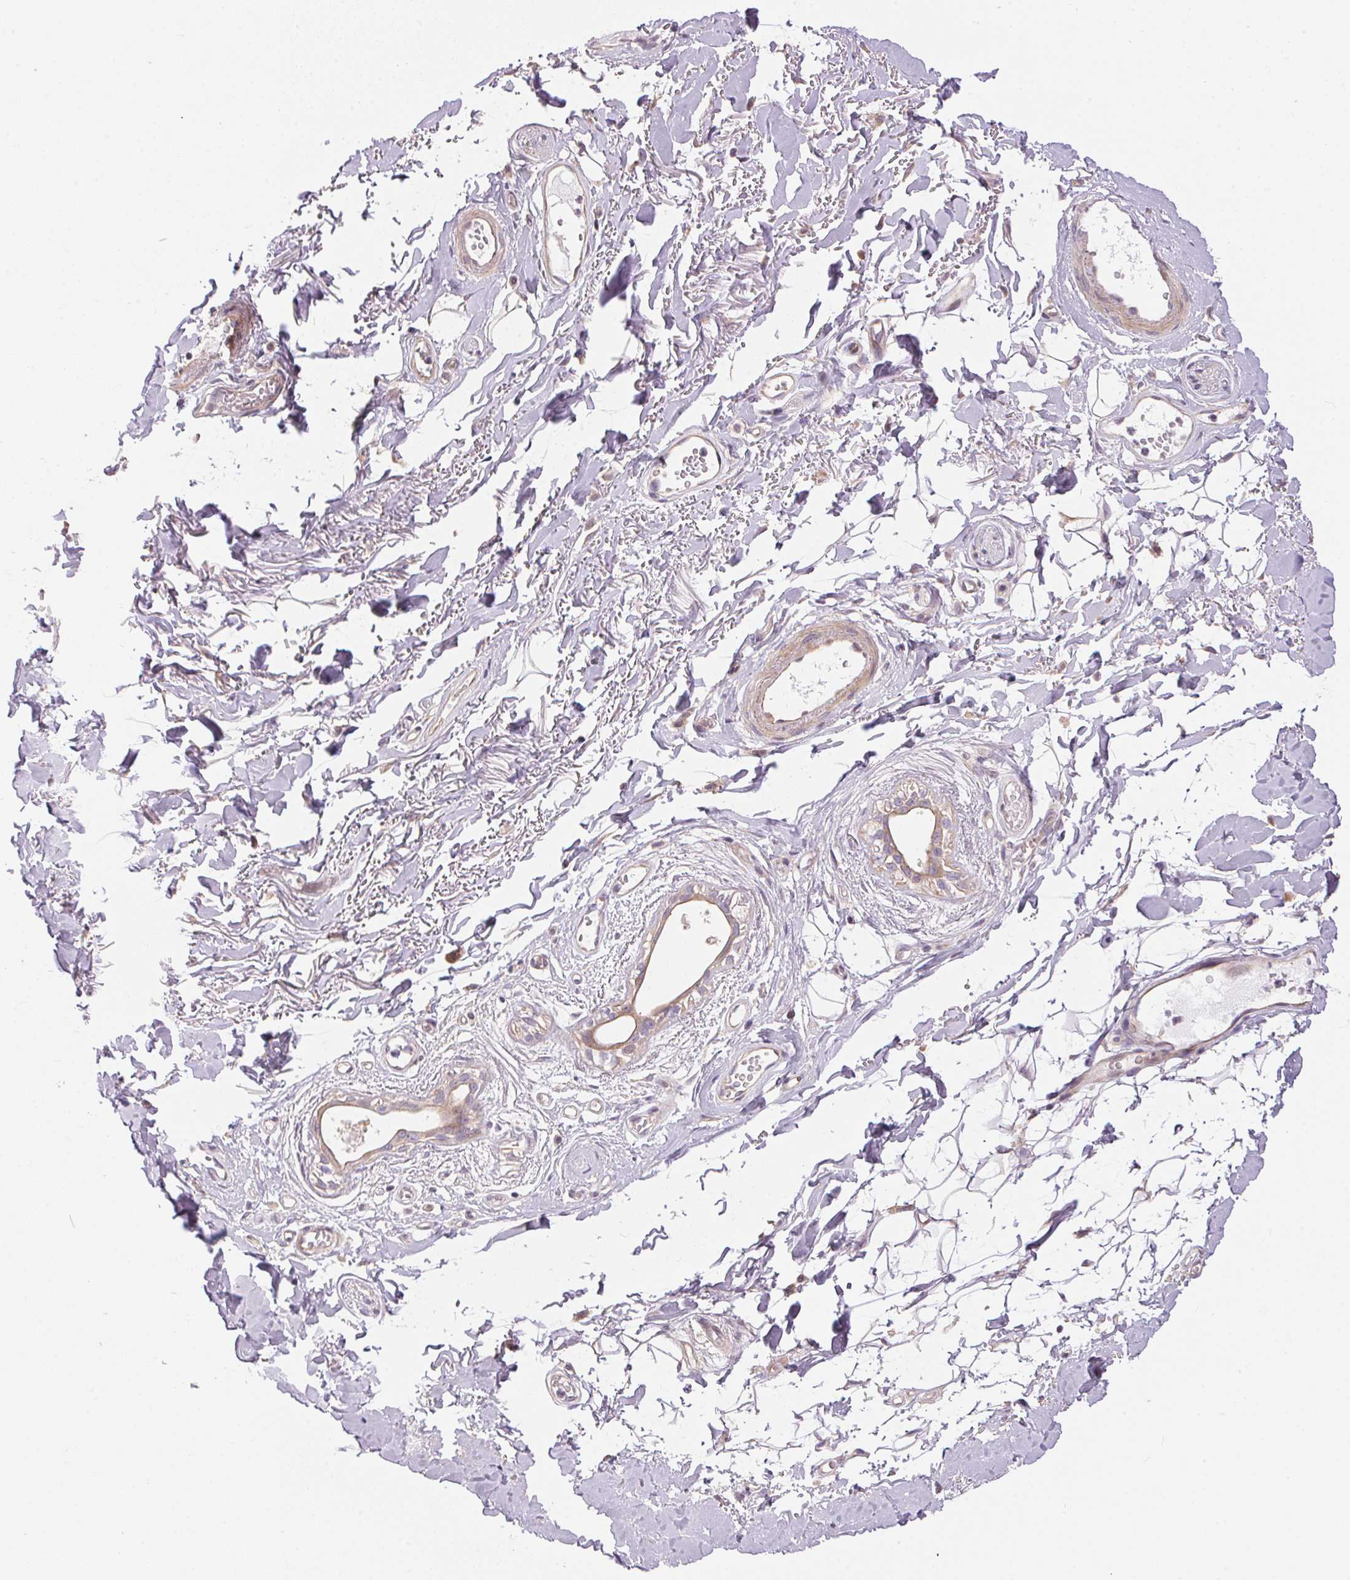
{"staining": {"intensity": "negative", "quantity": "none", "location": "none"}, "tissue": "adipose tissue", "cell_type": "Adipocytes", "image_type": "normal", "snomed": [{"axis": "morphology", "description": "Normal tissue, NOS"}, {"axis": "topography", "description": "Anal"}, {"axis": "topography", "description": "Peripheral nerve tissue"}], "caption": "Benign adipose tissue was stained to show a protein in brown. There is no significant expression in adipocytes. (DAB IHC with hematoxylin counter stain).", "gene": "UNC13B", "patient": {"sex": "male", "age": 78}}